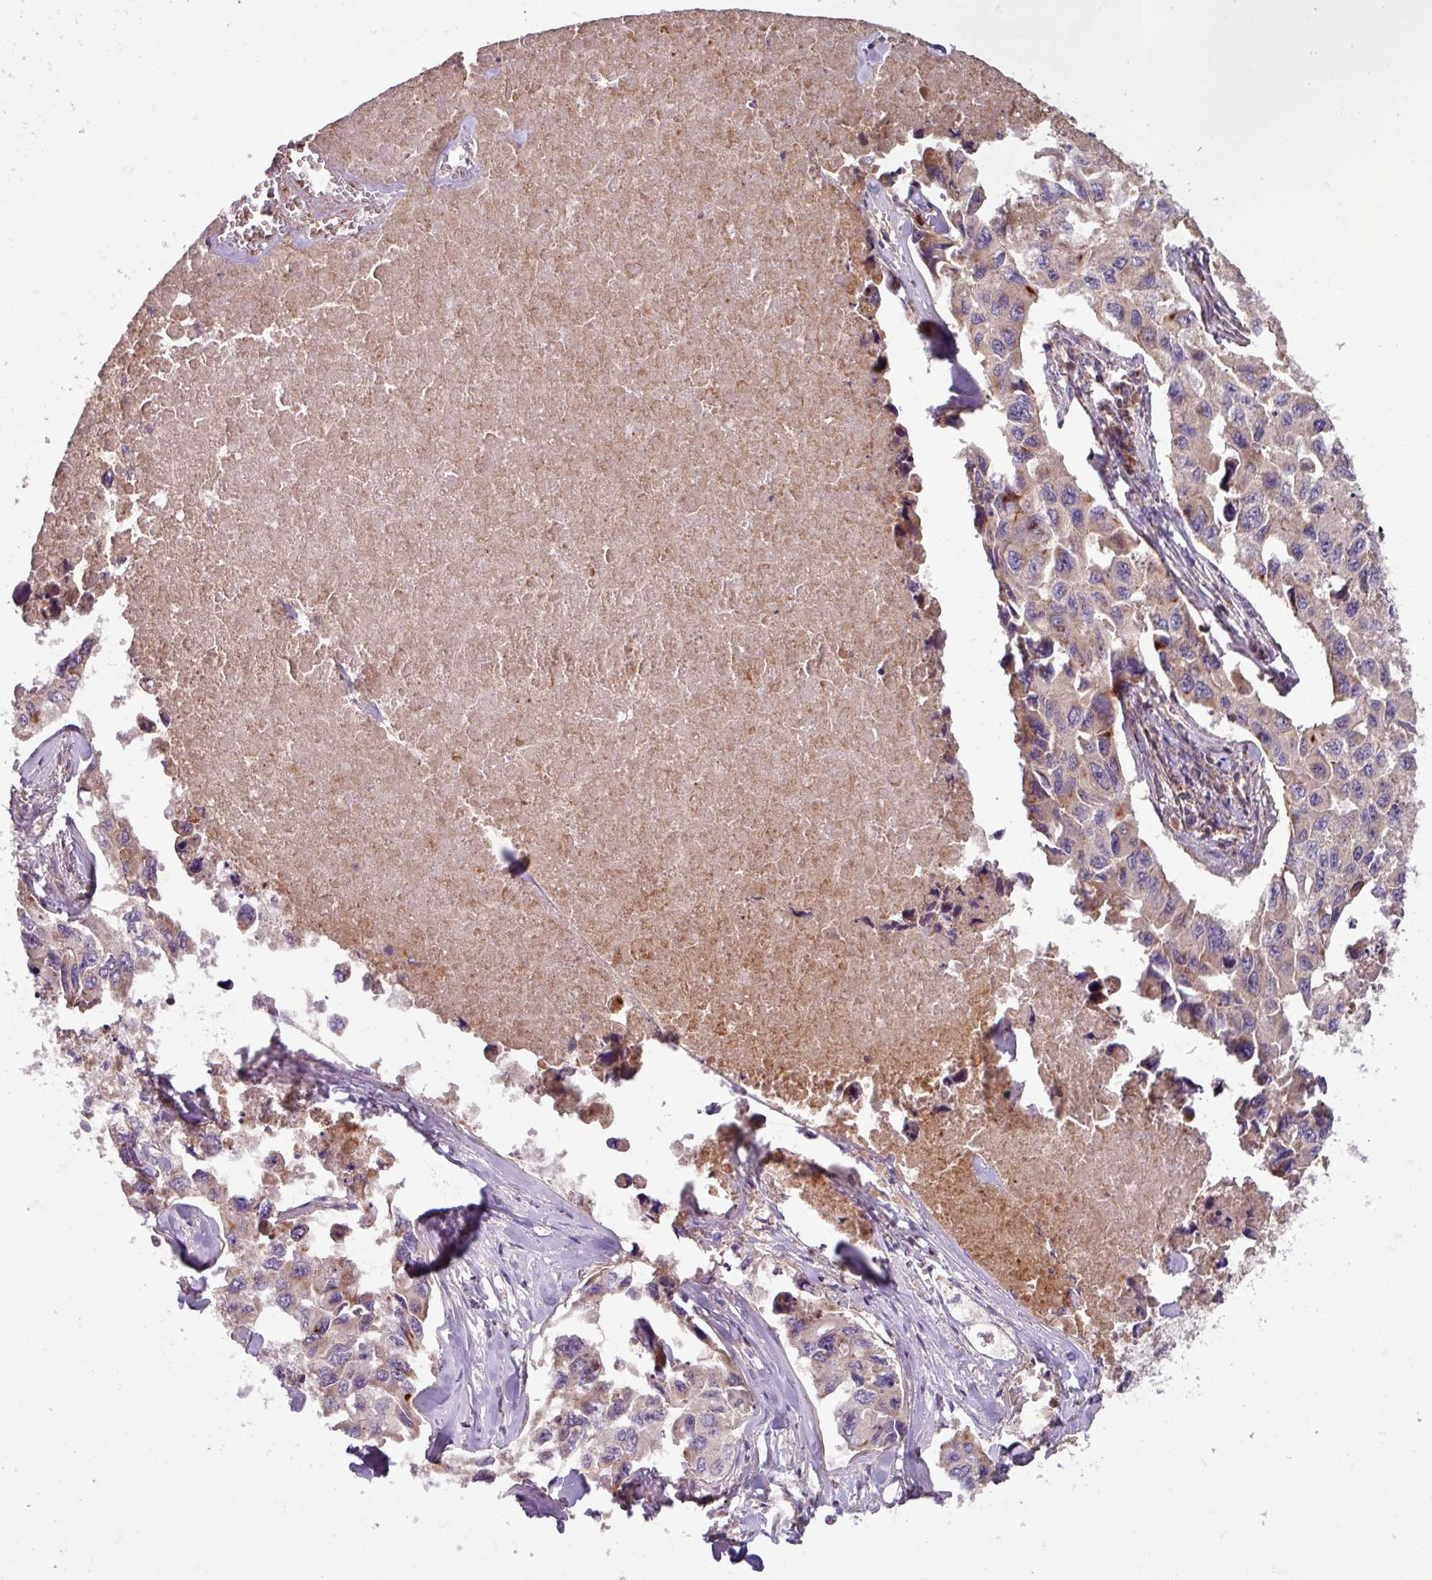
{"staining": {"intensity": "weak", "quantity": "<25%", "location": "cytoplasmic/membranous"}, "tissue": "lung cancer", "cell_type": "Tumor cells", "image_type": "cancer", "snomed": [{"axis": "morphology", "description": "Adenocarcinoma, NOS"}, {"axis": "topography", "description": "Lung"}], "caption": "The immunohistochemistry photomicrograph has no significant expression in tumor cells of lung cancer tissue. (DAB (3,3'-diaminobenzidine) immunohistochemistry (IHC), high magnification).", "gene": "PLEKHD1", "patient": {"sex": "male", "age": 64}}